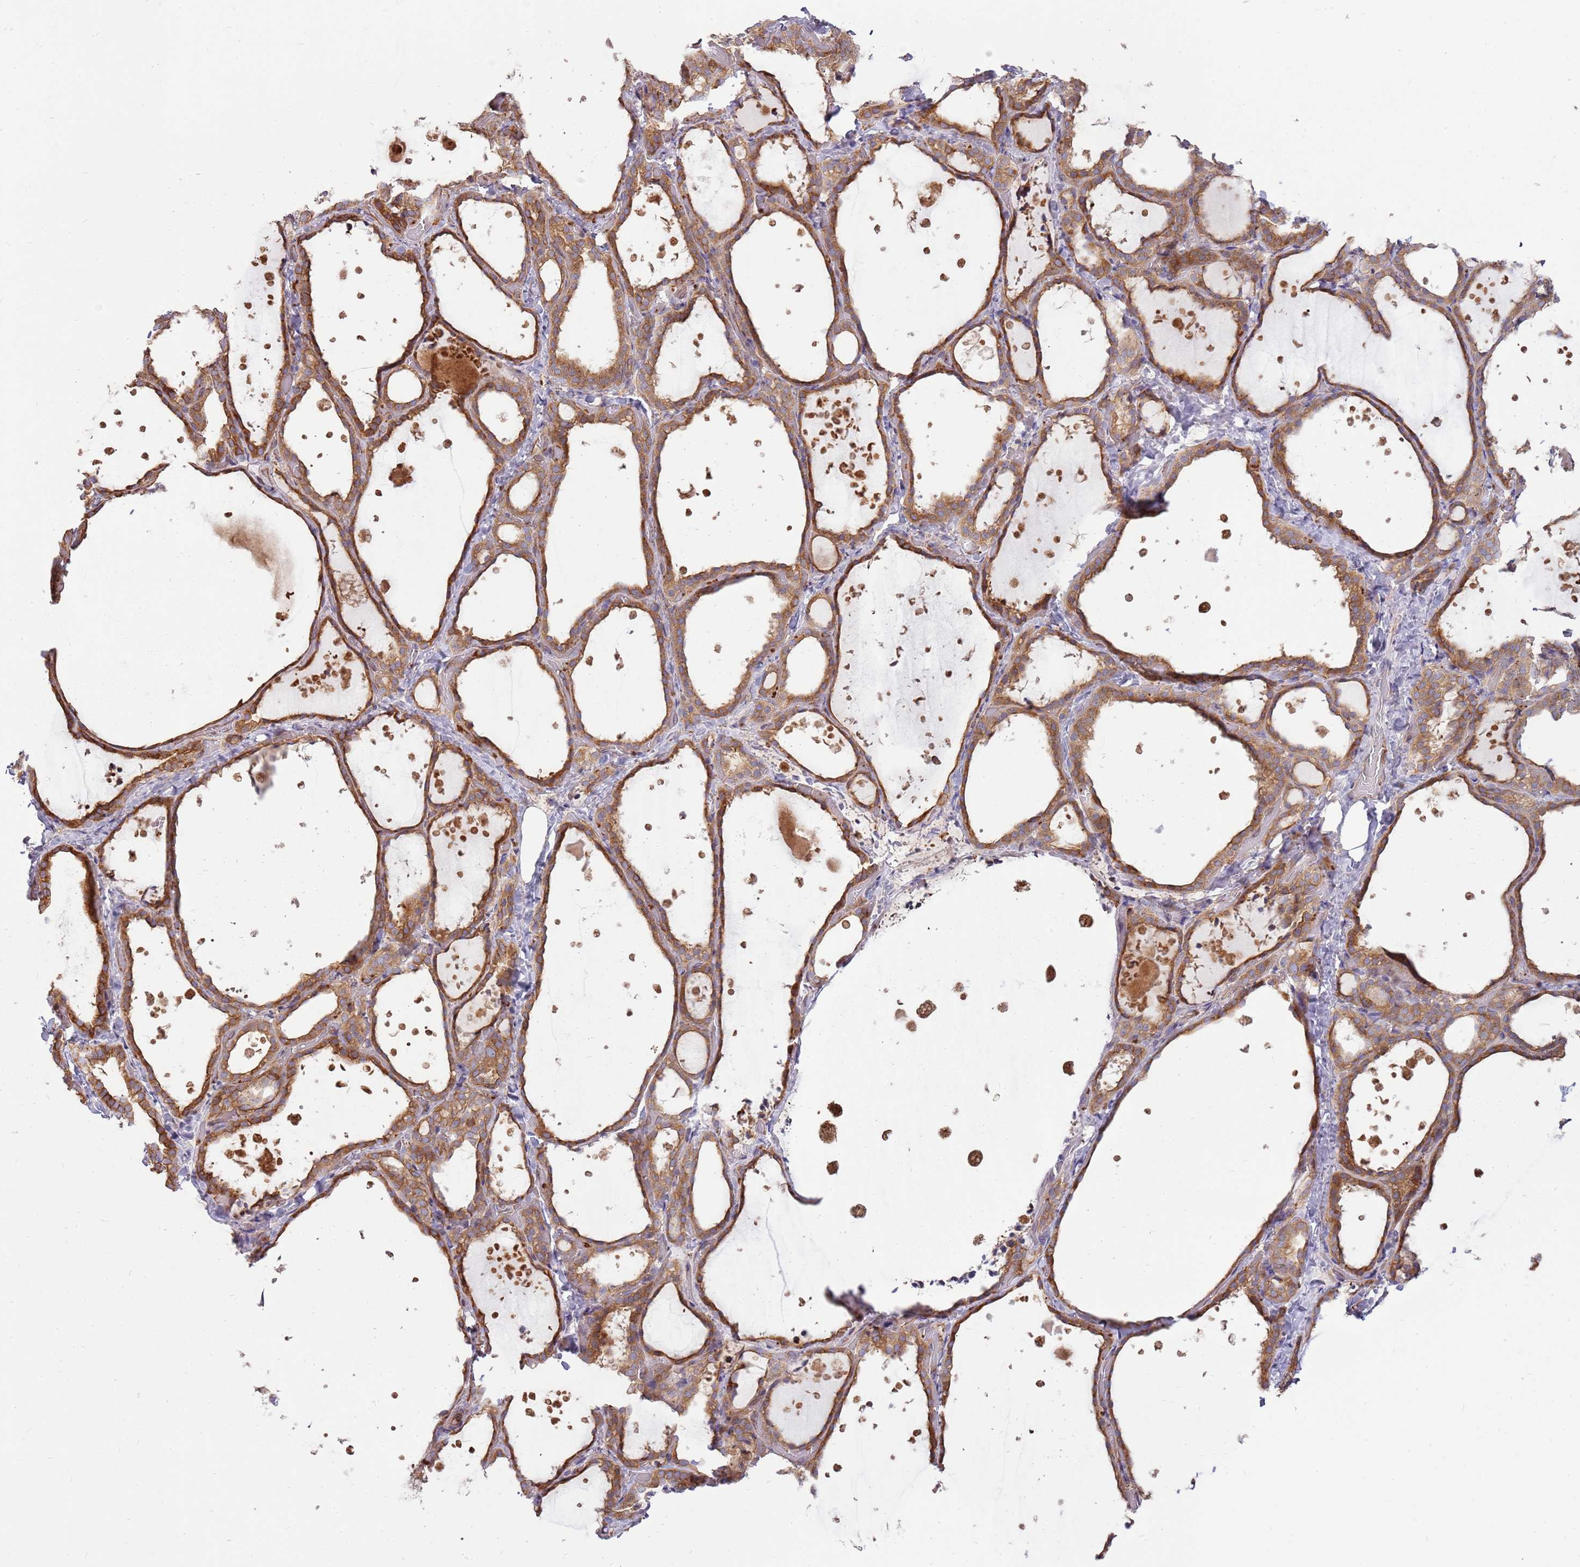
{"staining": {"intensity": "moderate", "quantity": ">75%", "location": "cytoplasmic/membranous"}, "tissue": "thyroid gland", "cell_type": "Glandular cells", "image_type": "normal", "snomed": [{"axis": "morphology", "description": "Normal tissue, NOS"}, {"axis": "topography", "description": "Thyroid gland"}], "caption": "A histopathology image of thyroid gland stained for a protein demonstrates moderate cytoplasmic/membranous brown staining in glandular cells. (DAB (3,3'-diaminobenzidine) IHC, brown staining for protein, blue staining for nuclei).", "gene": "EMC1", "patient": {"sex": "female", "age": 44}}